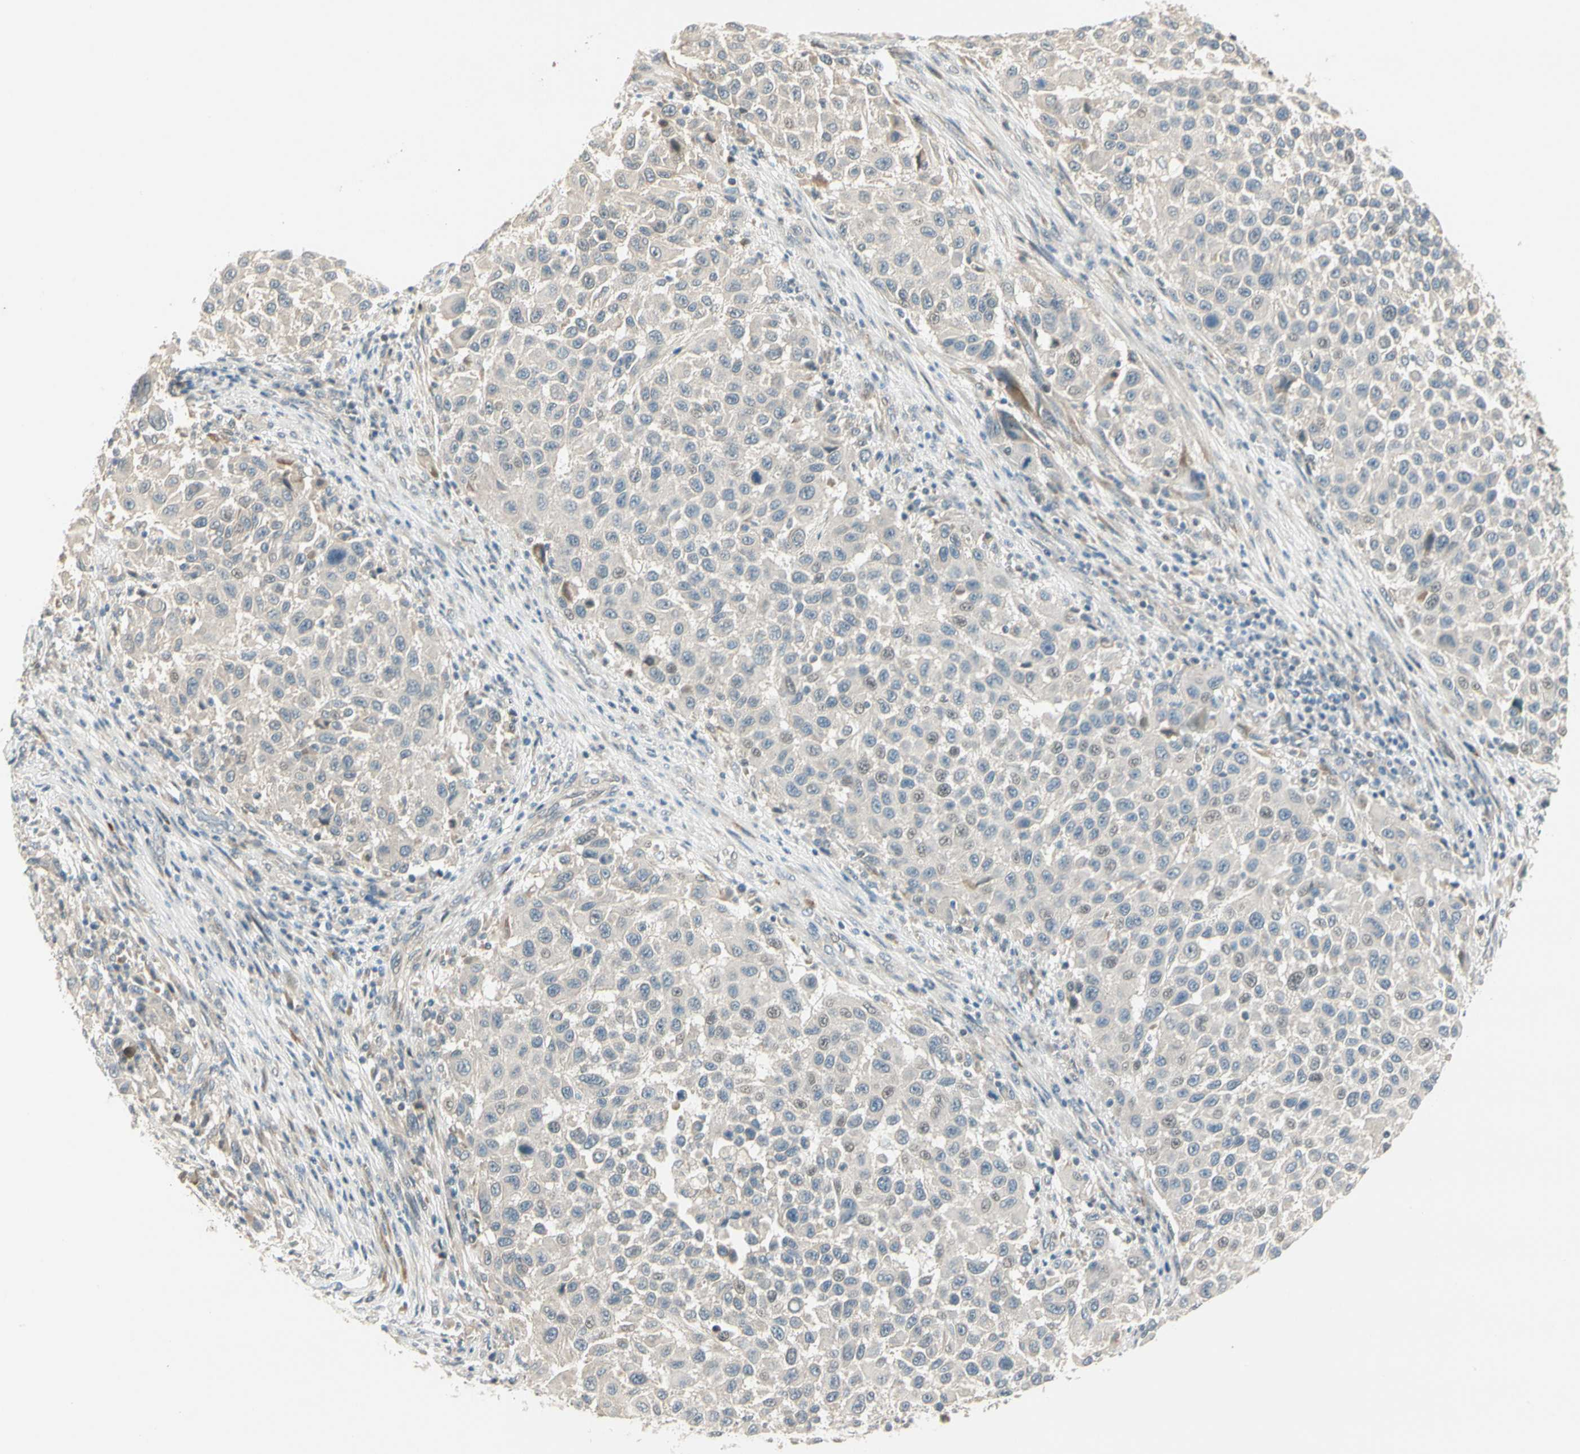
{"staining": {"intensity": "negative", "quantity": "none", "location": "none"}, "tissue": "melanoma", "cell_type": "Tumor cells", "image_type": "cancer", "snomed": [{"axis": "morphology", "description": "Malignant melanoma, Metastatic site"}, {"axis": "topography", "description": "Lymph node"}], "caption": "Tumor cells are negative for brown protein staining in melanoma.", "gene": "PCDHB15", "patient": {"sex": "male", "age": 61}}